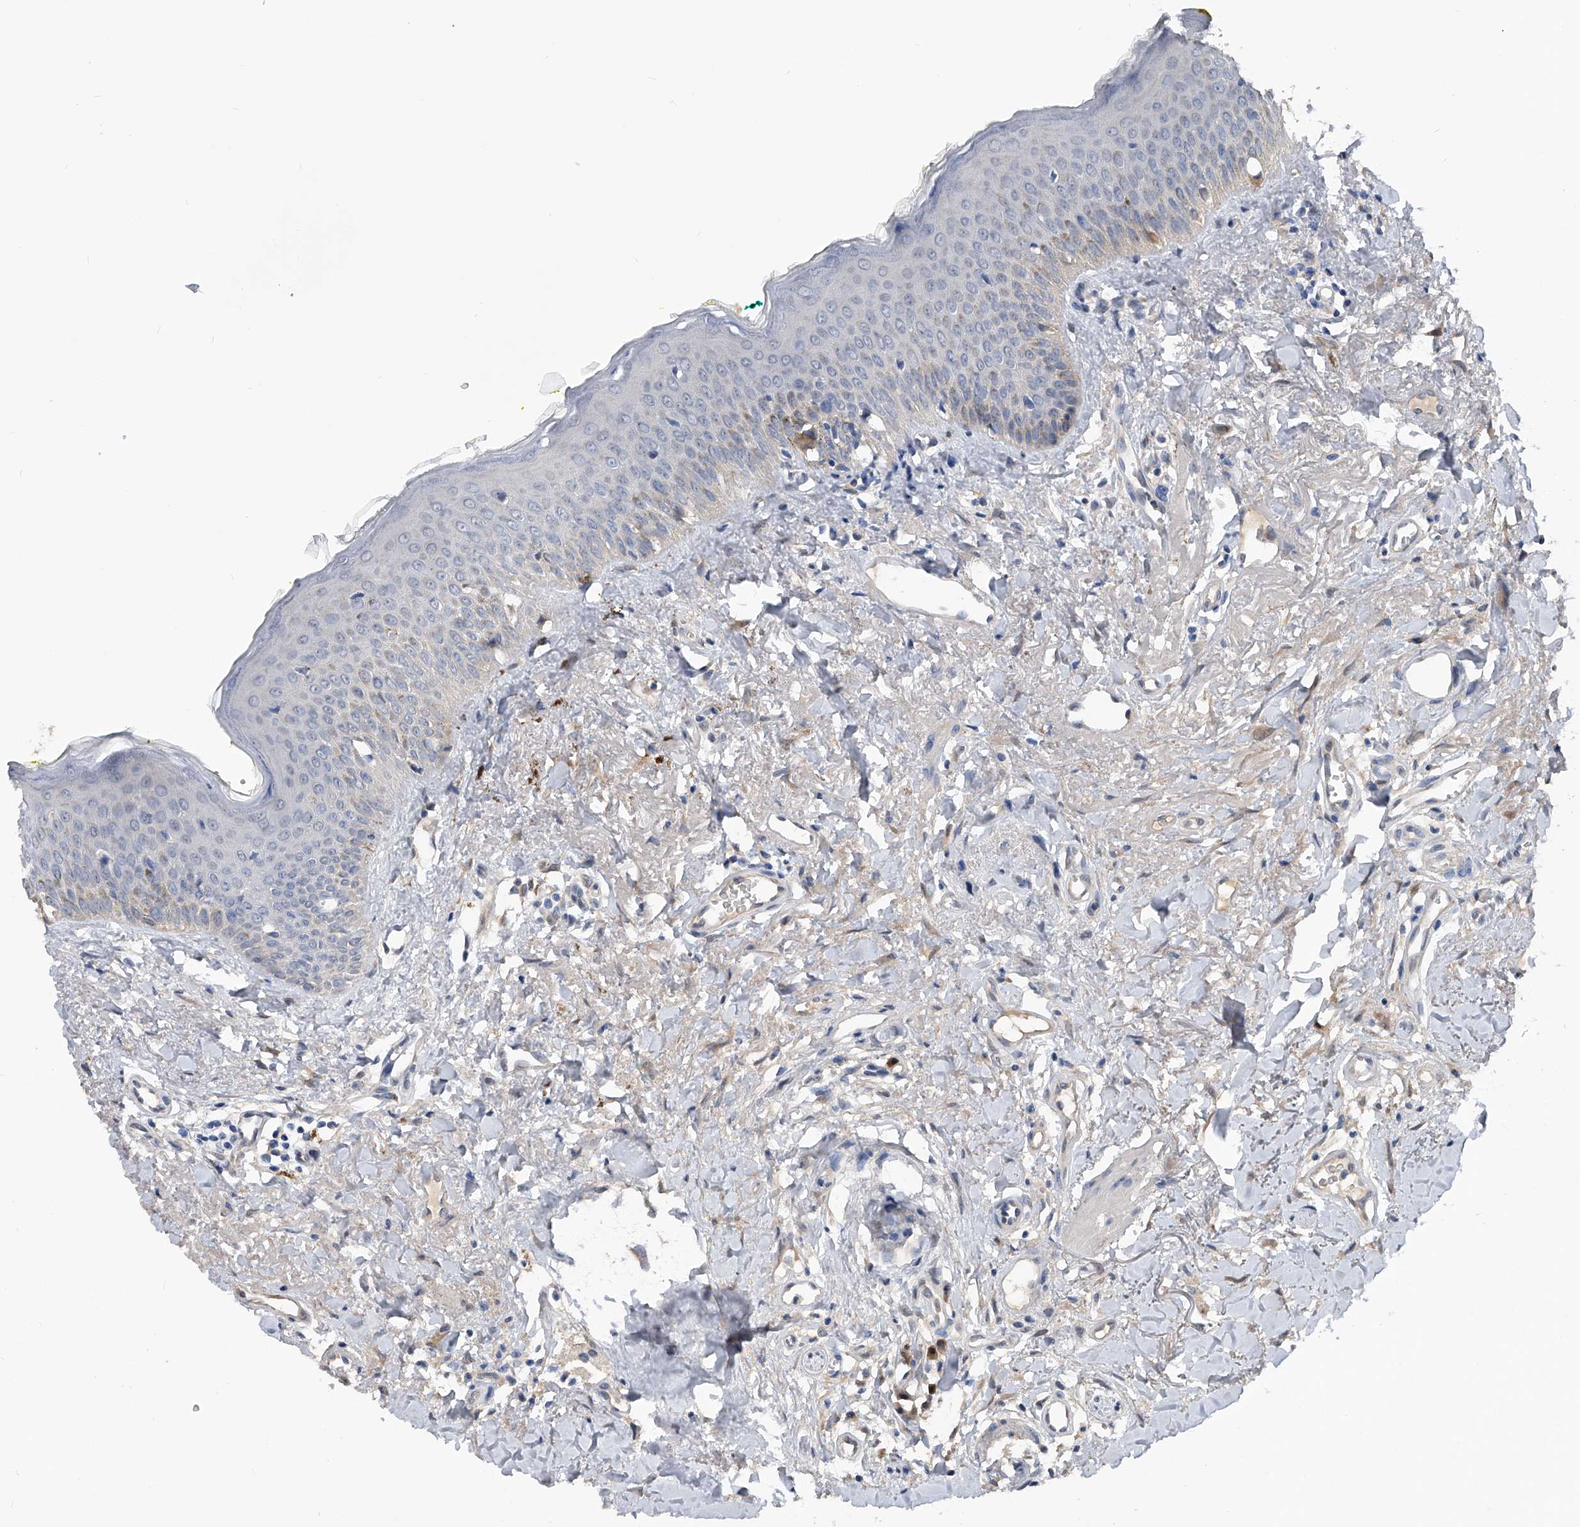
{"staining": {"intensity": "weak", "quantity": "<25%", "location": "cytoplasmic/membranous"}, "tissue": "oral mucosa", "cell_type": "Squamous epithelial cells", "image_type": "normal", "snomed": [{"axis": "morphology", "description": "Normal tissue, NOS"}, {"axis": "topography", "description": "Oral tissue"}], "caption": "Micrograph shows no protein expression in squamous epithelial cells of normal oral mucosa. The staining was performed using DAB (3,3'-diaminobenzidine) to visualize the protein expression in brown, while the nuclei were stained in blue with hematoxylin (Magnification: 20x).", "gene": "PGM3", "patient": {"sex": "female", "age": 70}}